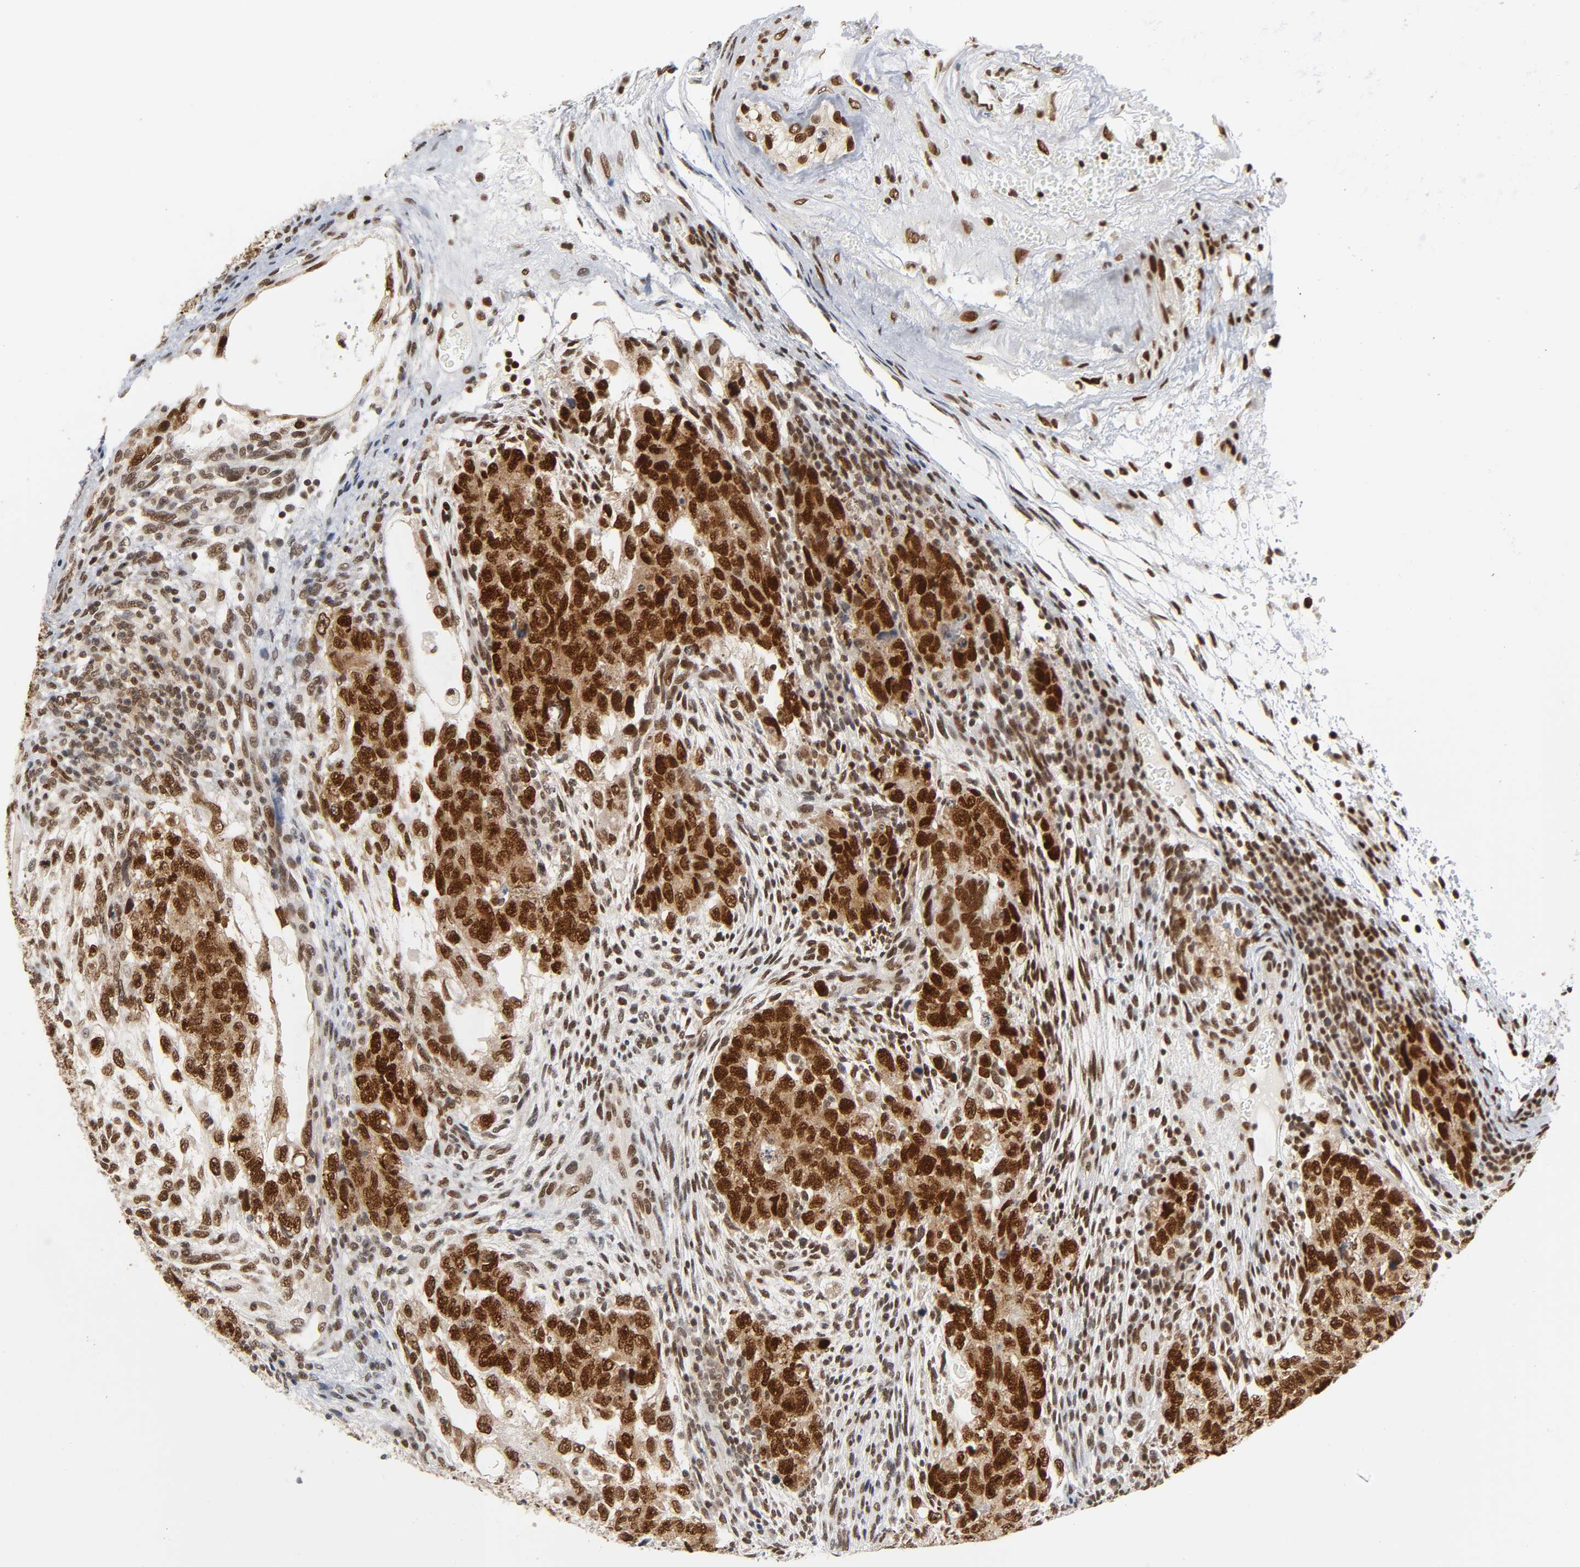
{"staining": {"intensity": "strong", "quantity": ">75%", "location": "nuclear"}, "tissue": "testis cancer", "cell_type": "Tumor cells", "image_type": "cancer", "snomed": [{"axis": "morphology", "description": "Normal tissue, NOS"}, {"axis": "morphology", "description": "Carcinoma, Embryonal, NOS"}, {"axis": "topography", "description": "Testis"}], "caption": "A high-resolution histopathology image shows immunohistochemistry (IHC) staining of testis cancer, which exhibits strong nuclear staining in approximately >75% of tumor cells.", "gene": "SUMO1", "patient": {"sex": "male", "age": 36}}